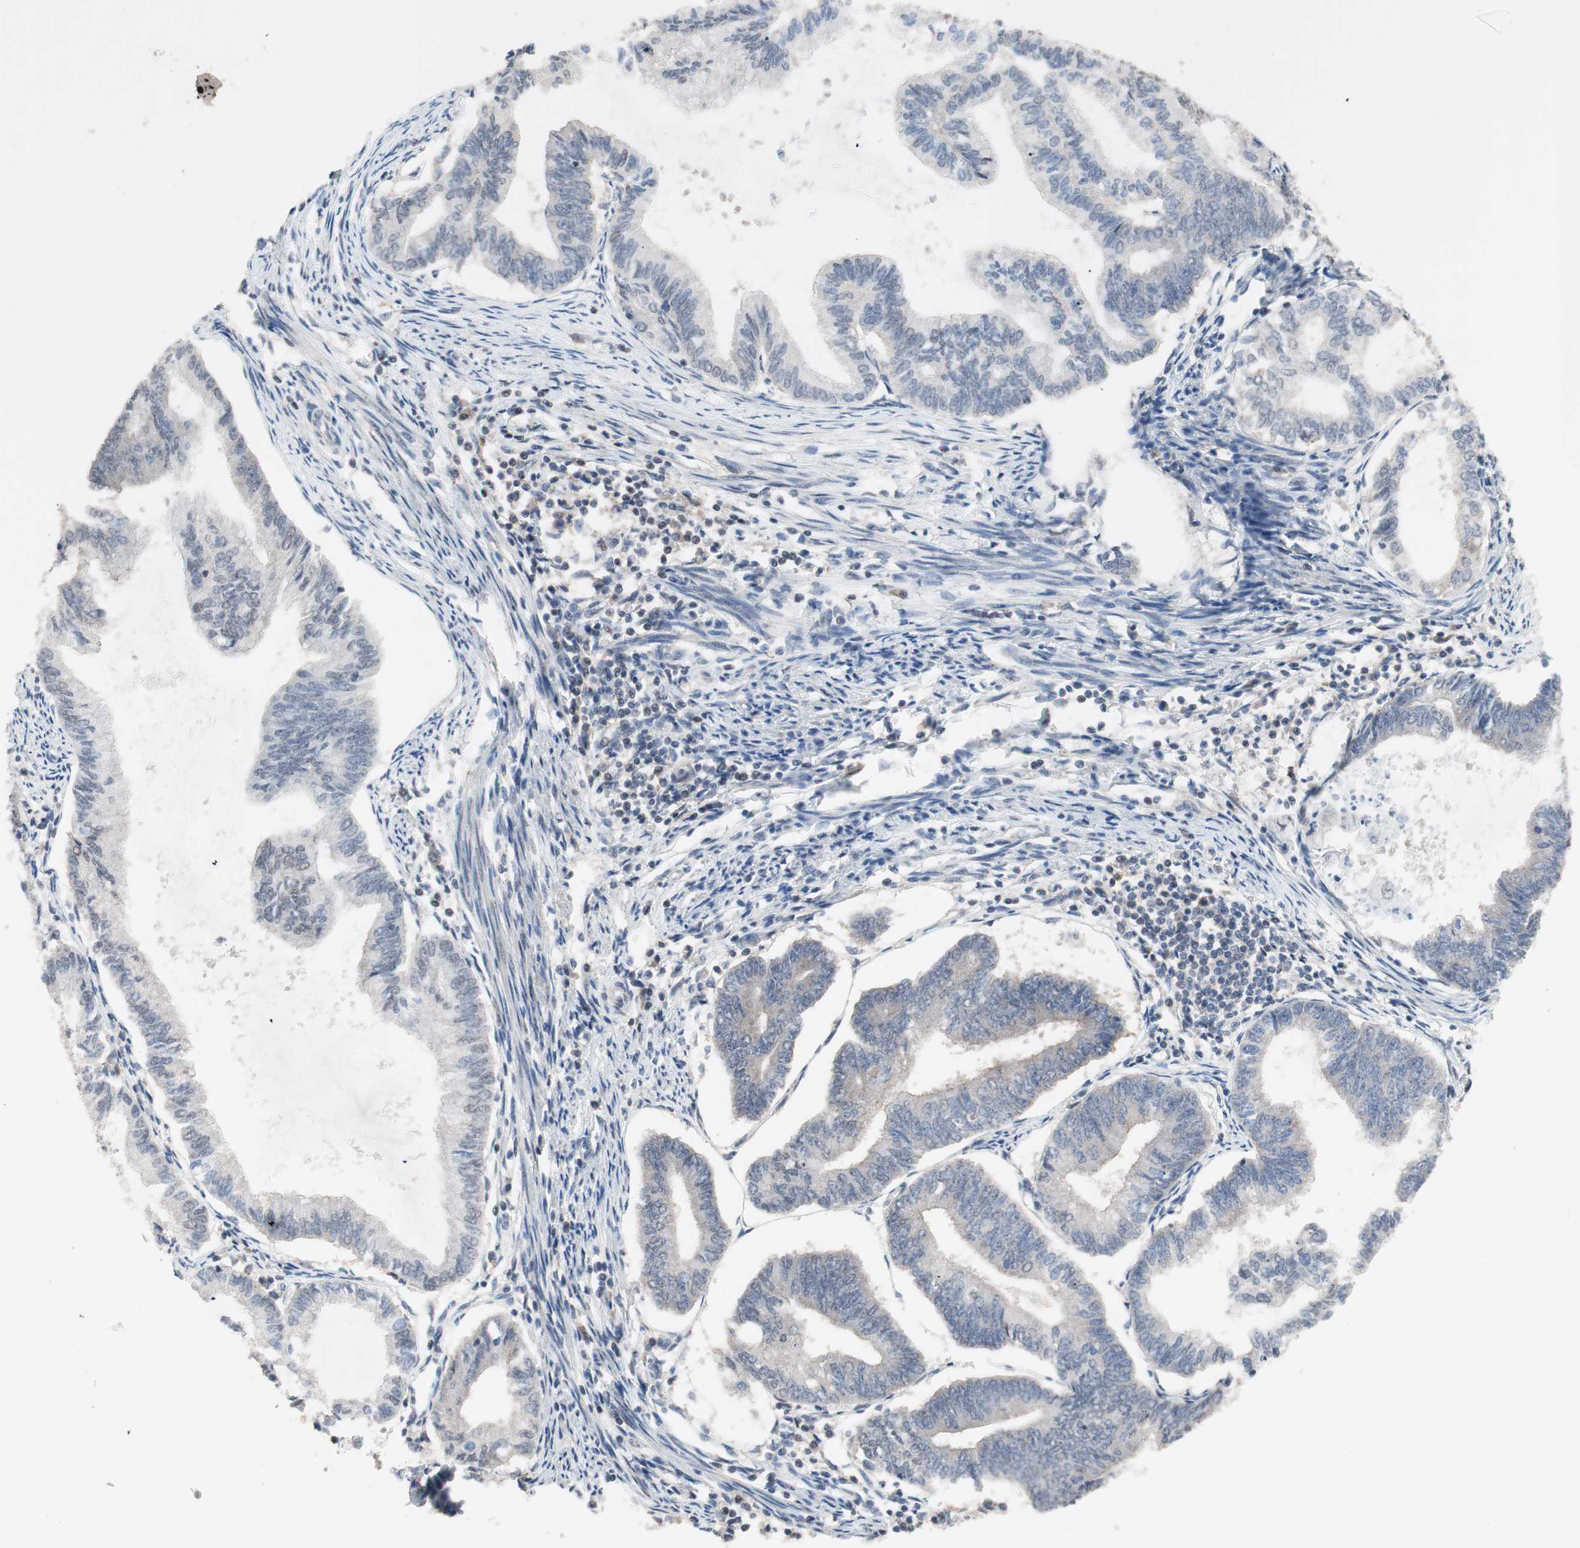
{"staining": {"intensity": "weak", "quantity": "<25%", "location": "cytoplasmic/membranous"}, "tissue": "endometrial cancer", "cell_type": "Tumor cells", "image_type": "cancer", "snomed": [{"axis": "morphology", "description": "Adenocarcinoma, NOS"}, {"axis": "topography", "description": "Endometrium"}], "caption": "Immunohistochemistry (IHC) of endometrial cancer (adenocarcinoma) demonstrates no positivity in tumor cells.", "gene": "GART", "patient": {"sex": "female", "age": 86}}